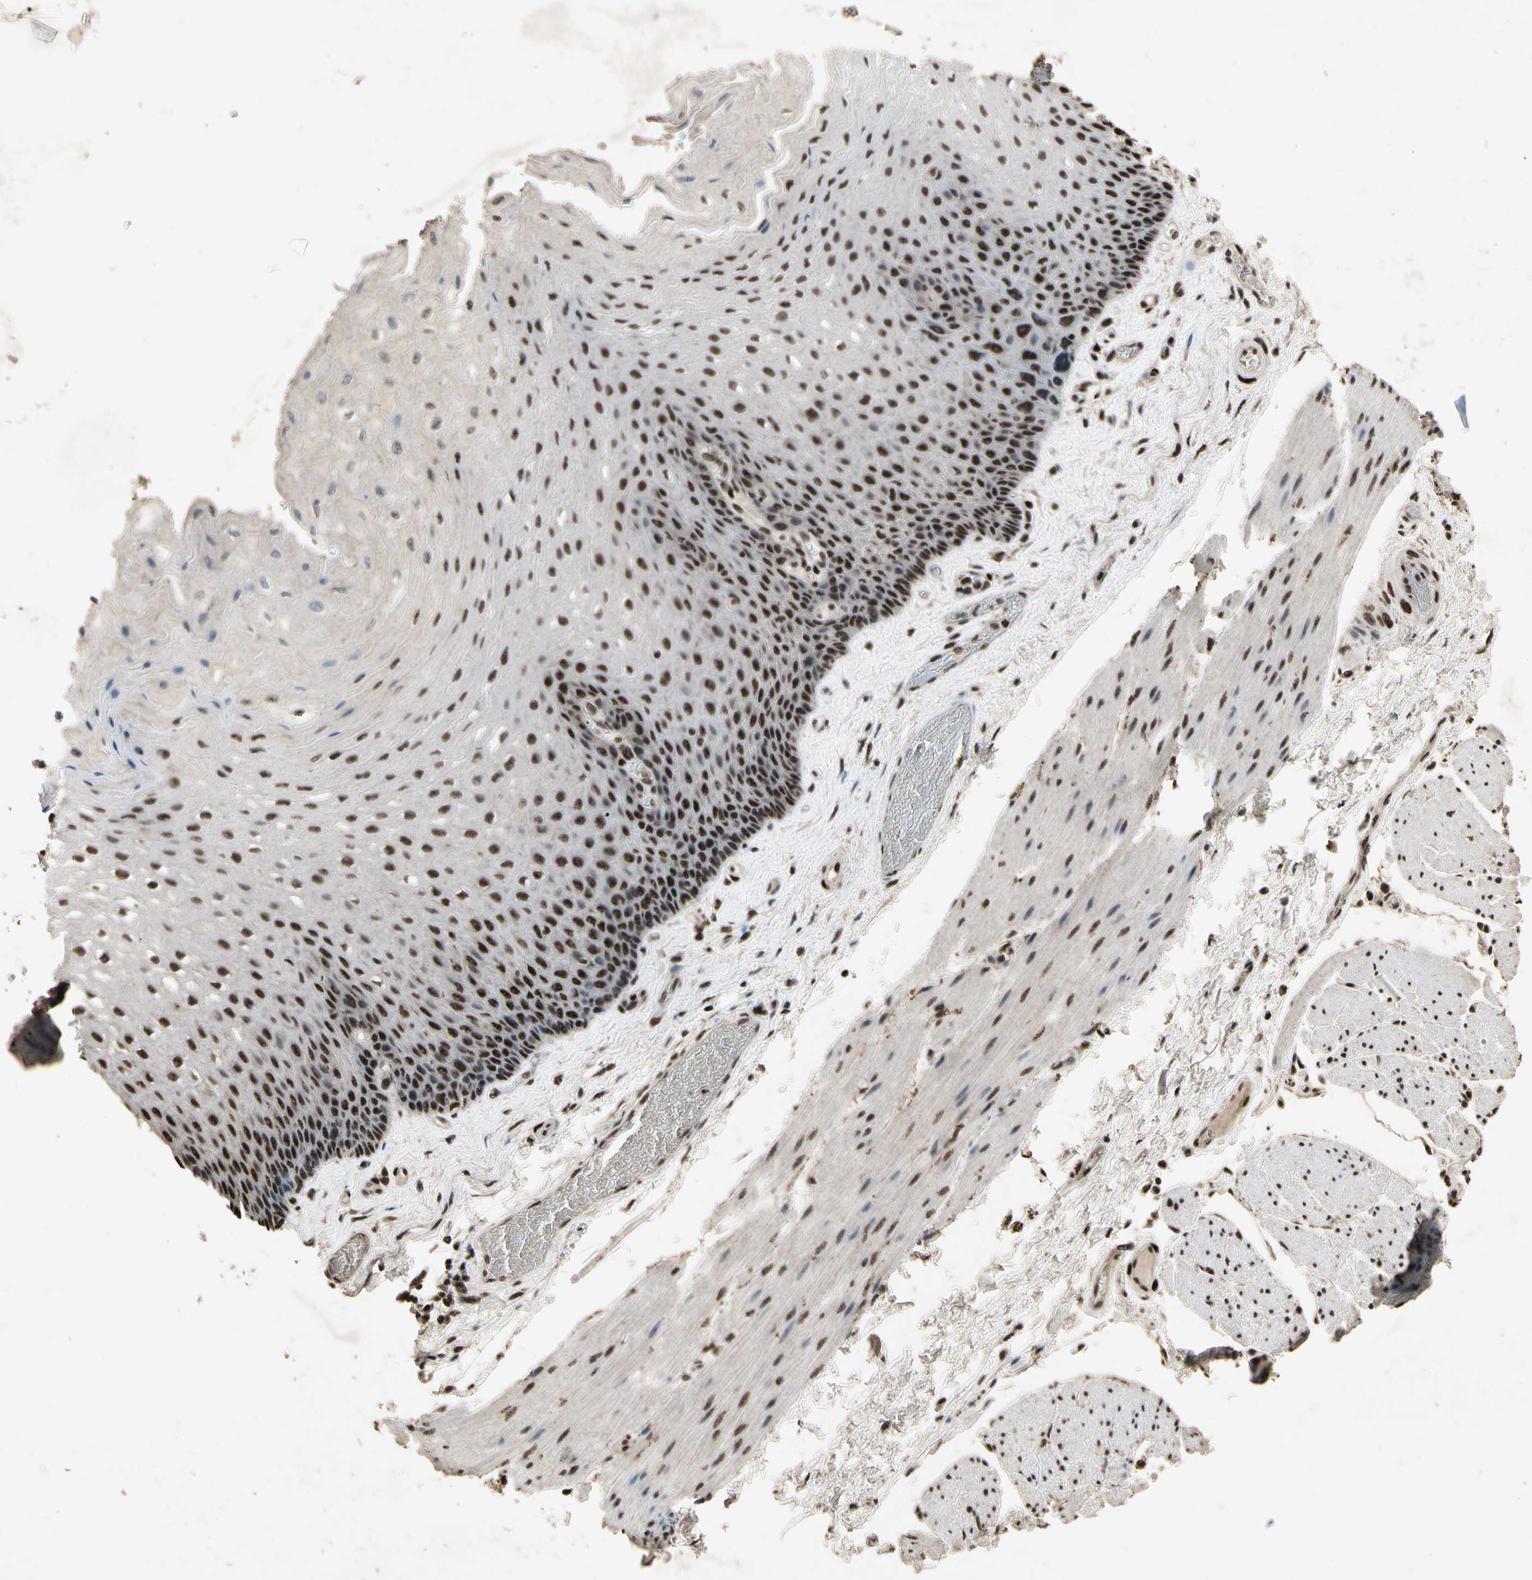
{"staining": {"intensity": "strong", "quantity": ">75%", "location": "nuclear"}, "tissue": "esophagus", "cell_type": "Squamous epithelial cells", "image_type": "normal", "snomed": [{"axis": "morphology", "description": "Normal tissue, NOS"}, {"axis": "topography", "description": "Esophagus"}], "caption": "Immunohistochemical staining of normal human esophagus demonstrates strong nuclear protein staining in about >75% of squamous epithelial cells.", "gene": "TBX2", "patient": {"sex": "female", "age": 72}}